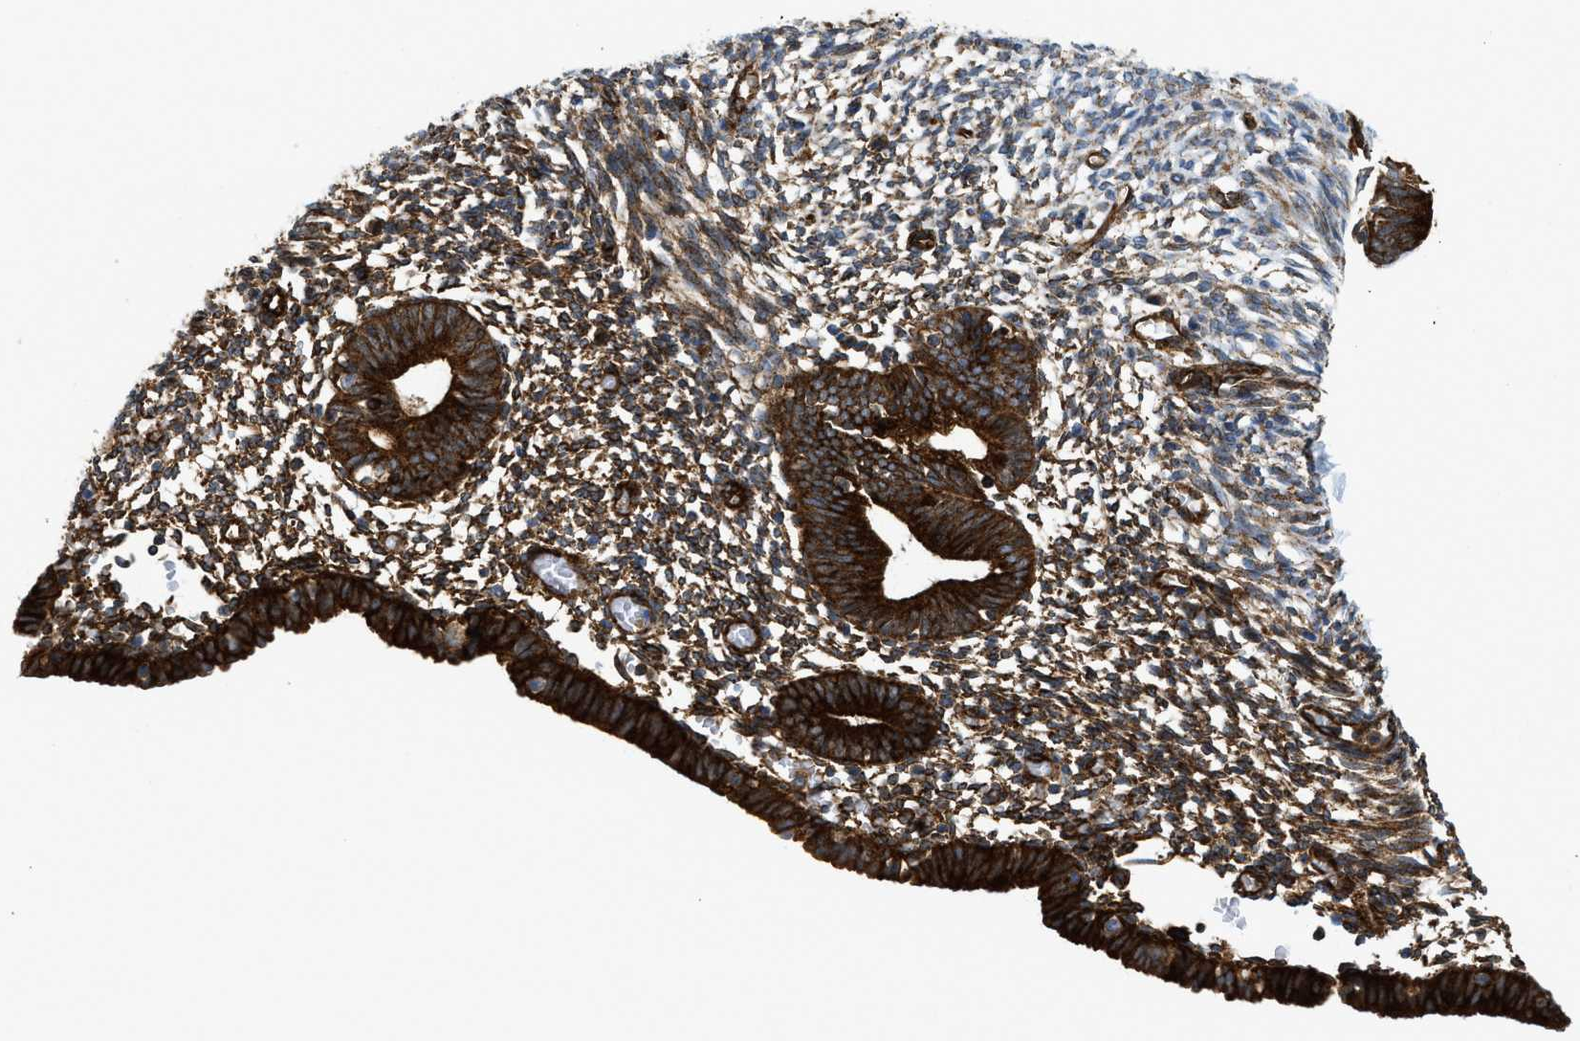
{"staining": {"intensity": "strong", "quantity": "25%-75%", "location": "cytoplasmic/membranous"}, "tissue": "endometrium", "cell_type": "Cells in endometrial stroma", "image_type": "normal", "snomed": [{"axis": "morphology", "description": "Normal tissue, NOS"}, {"axis": "morphology", "description": "Atrophy, NOS"}, {"axis": "topography", "description": "Uterus"}, {"axis": "topography", "description": "Endometrium"}], "caption": "IHC image of normal human endometrium stained for a protein (brown), which reveals high levels of strong cytoplasmic/membranous positivity in approximately 25%-75% of cells in endometrial stroma.", "gene": "HIP1", "patient": {"sex": "female", "age": 68}}